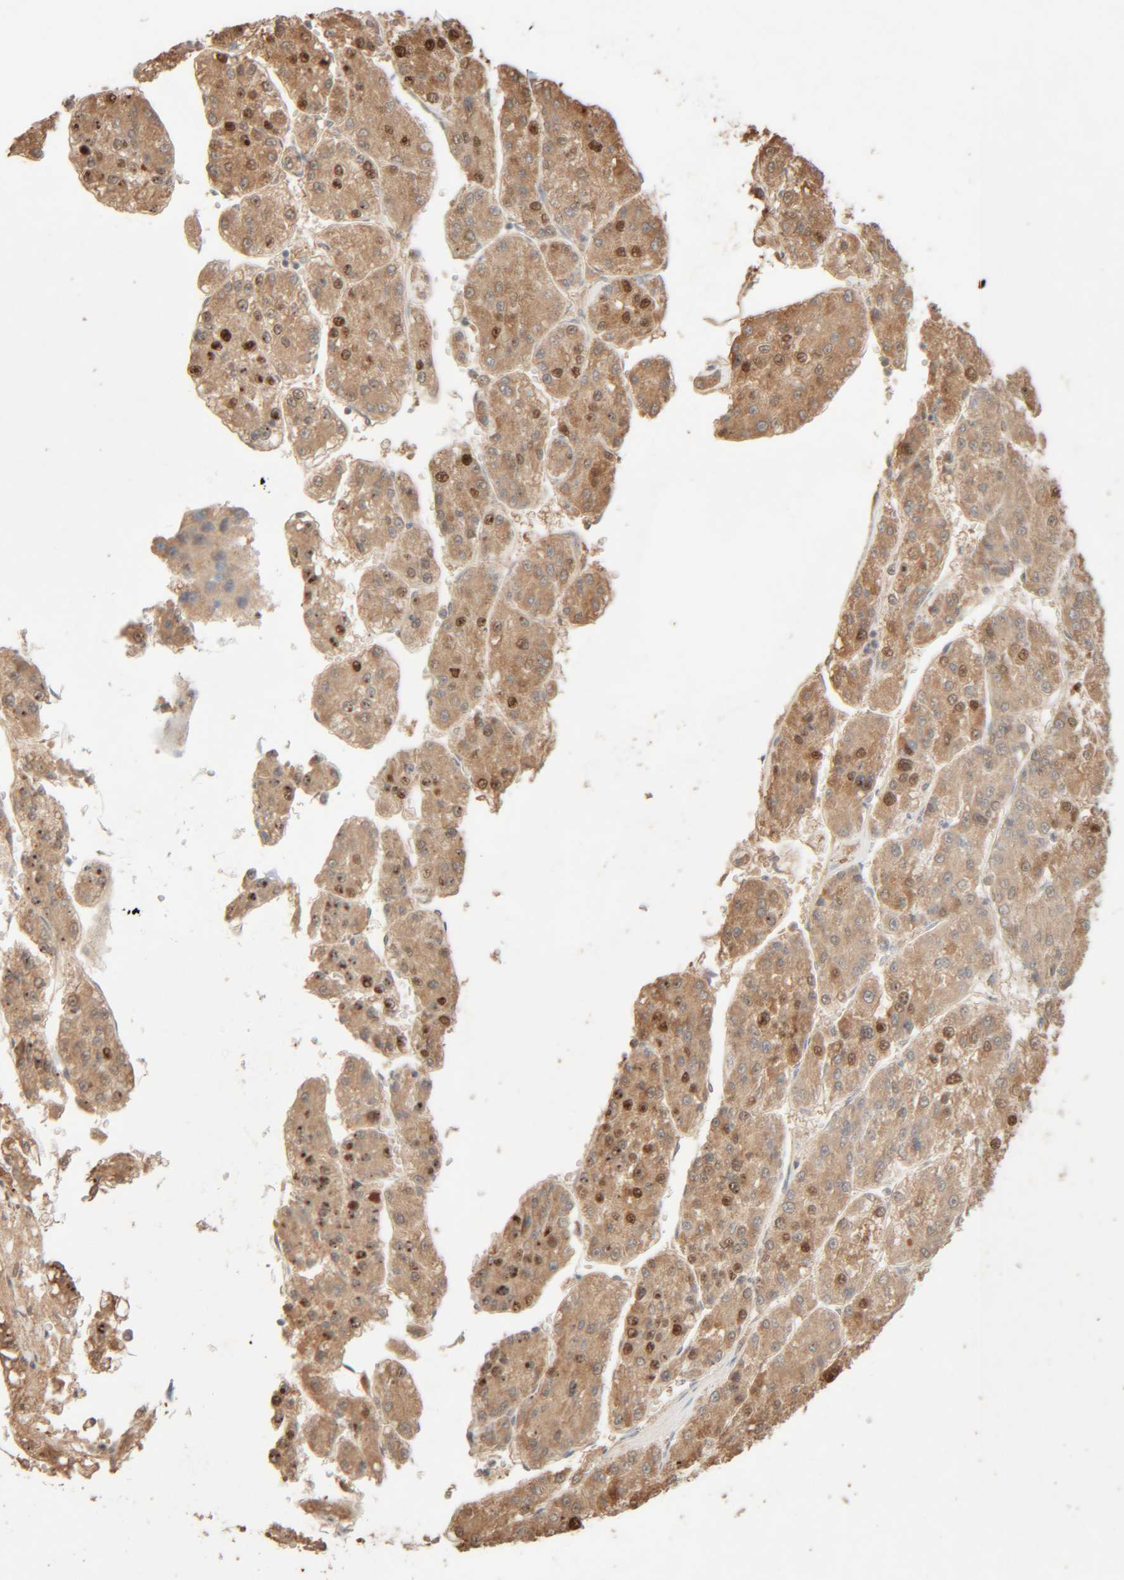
{"staining": {"intensity": "moderate", "quantity": ">75%", "location": "cytoplasmic/membranous,nuclear"}, "tissue": "liver cancer", "cell_type": "Tumor cells", "image_type": "cancer", "snomed": [{"axis": "morphology", "description": "Carcinoma, Hepatocellular, NOS"}, {"axis": "topography", "description": "Liver"}], "caption": "Brown immunohistochemical staining in liver hepatocellular carcinoma displays moderate cytoplasmic/membranous and nuclear expression in about >75% of tumor cells.", "gene": "RIDA", "patient": {"sex": "female", "age": 73}}